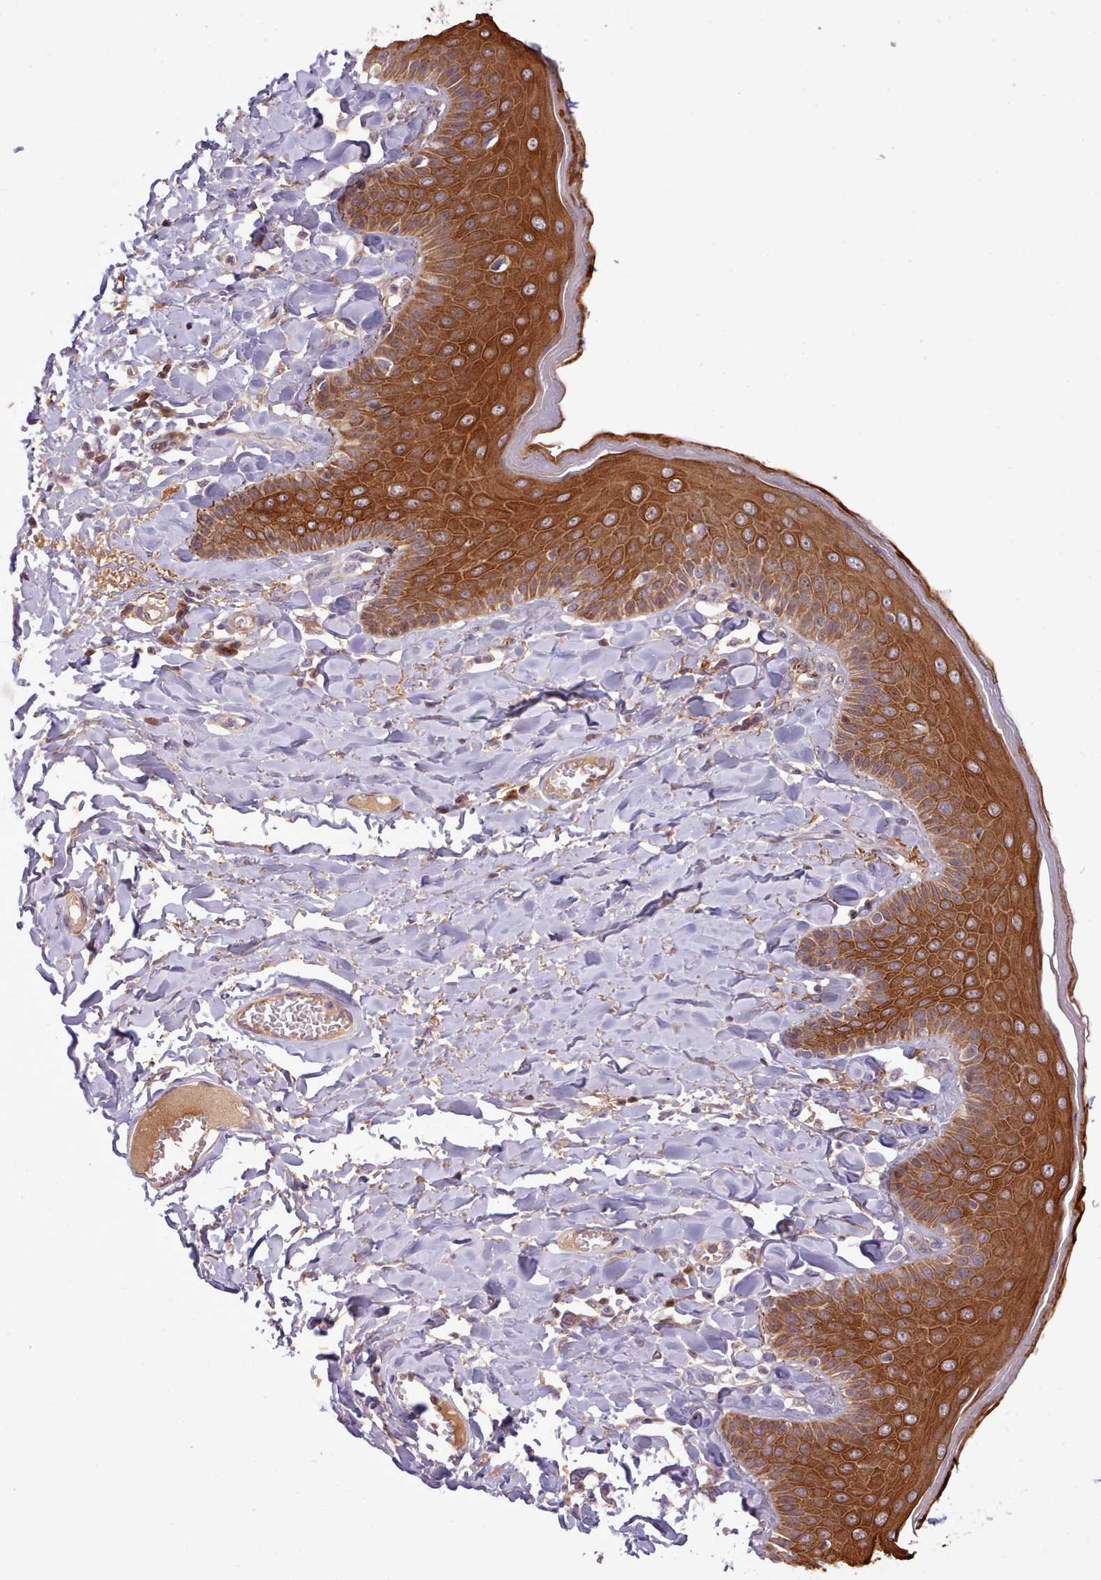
{"staining": {"intensity": "strong", "quantity": ">75%", "location": "cytoplasmic/membranous"}, "tissue": "skin", "cell_type": "Epidermal cells", "image_type": "normal", "snomed": [{"axis": "morphology", "description": "Normal tissue, NOS"}, {"axis": "topography", "description": "Anal"}], "caption": "Immunohistochemical staining of benign human skin demonstrates strong cytoplasmic/membranous protein positivity in about >75% of epidermal cells. (IHC, brightfield microscopy, high magnification).", "gene": "NMRK1", "patient": {"sex": "male", "age": 69}}